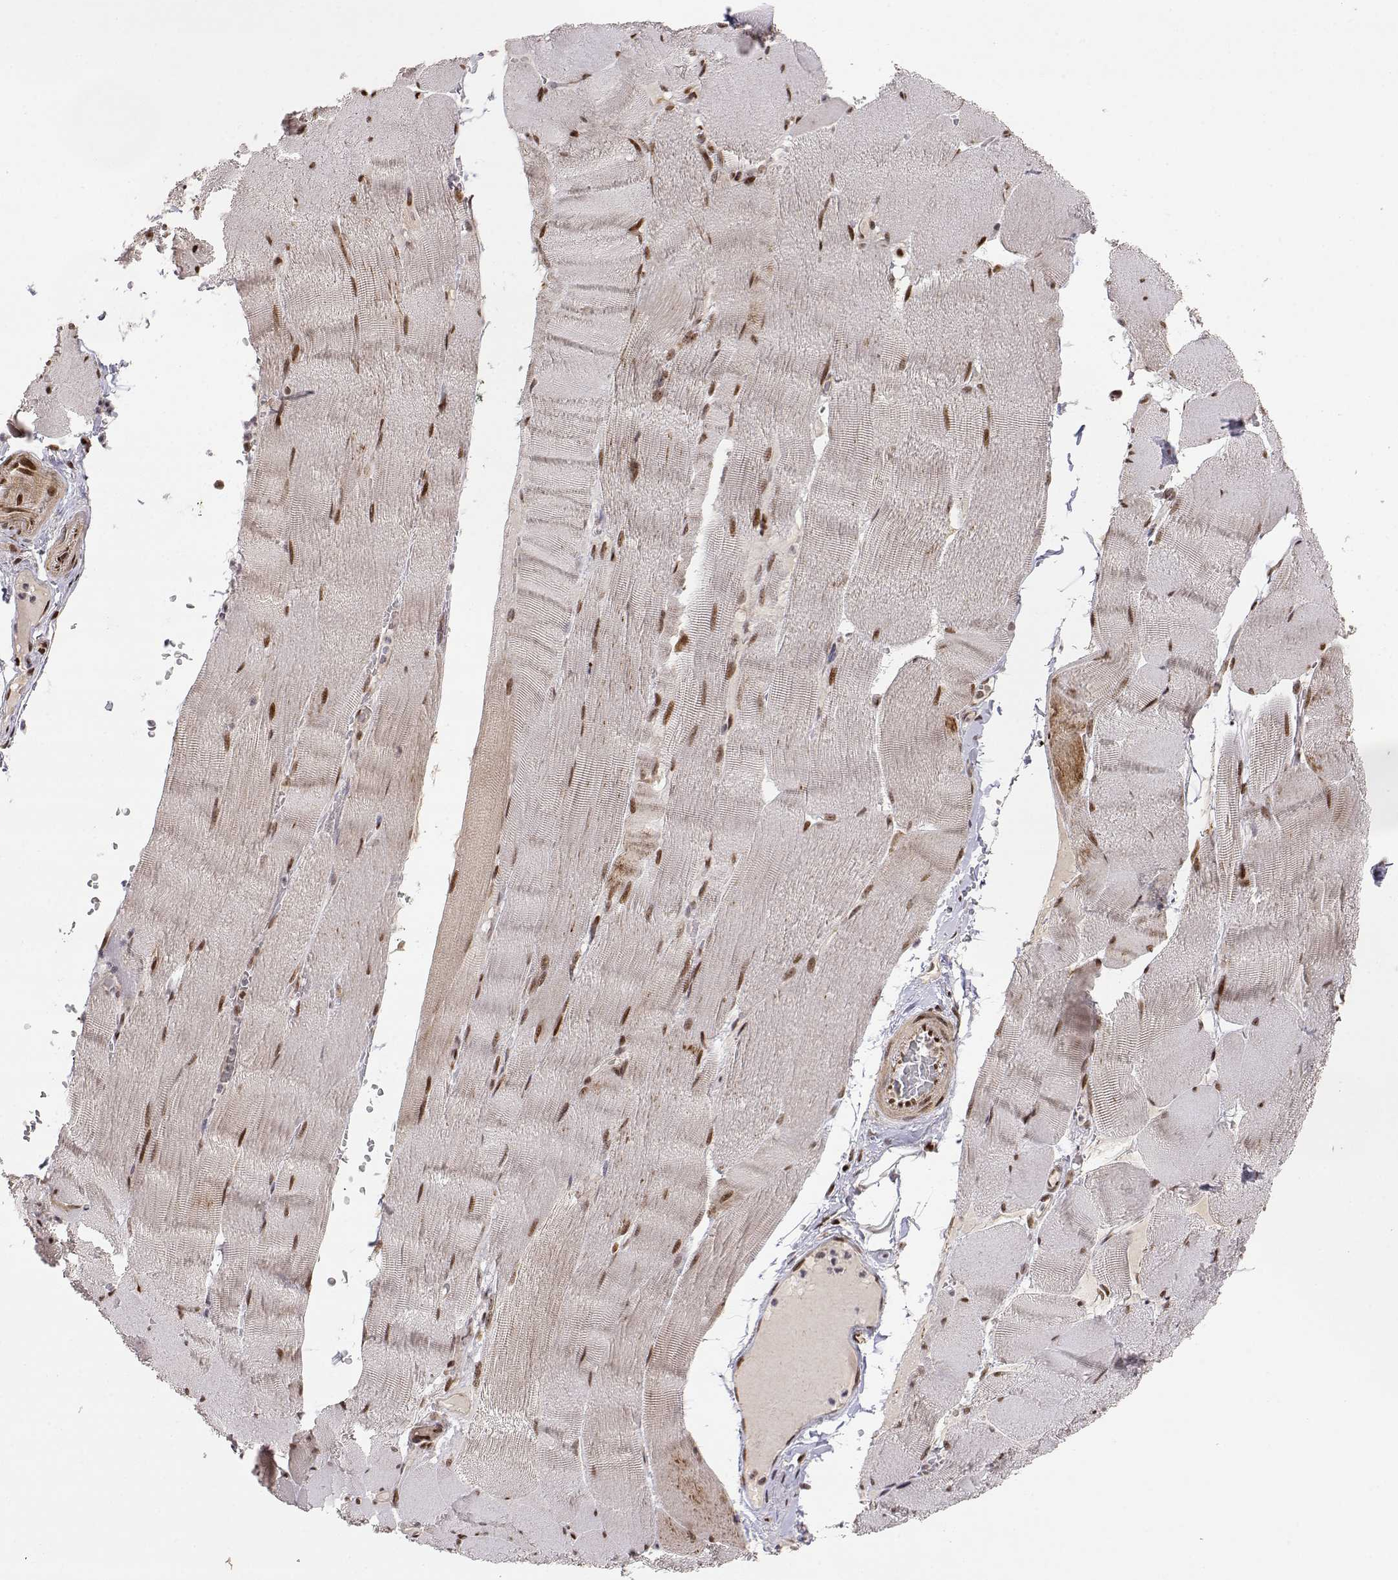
{"staining": {"intensity": "strong", "quantity": ">75%", "location": "nuclear"}, "tissue": "skeletal muscle", "cell_type": "Myocytes", "image_type": "normal", "snomed": [{"axis": "morphology", "description": "Normal tissue, NOS"}, {"axis": "topography", "description": "Skeletal muscle"}], "caption": "Protein staining of normal skeletal muscle shows strong nuclear staining in about >75% of myocytes.", "gene": "BRCA1", "patient": {"sex": "male", "age": 56}}